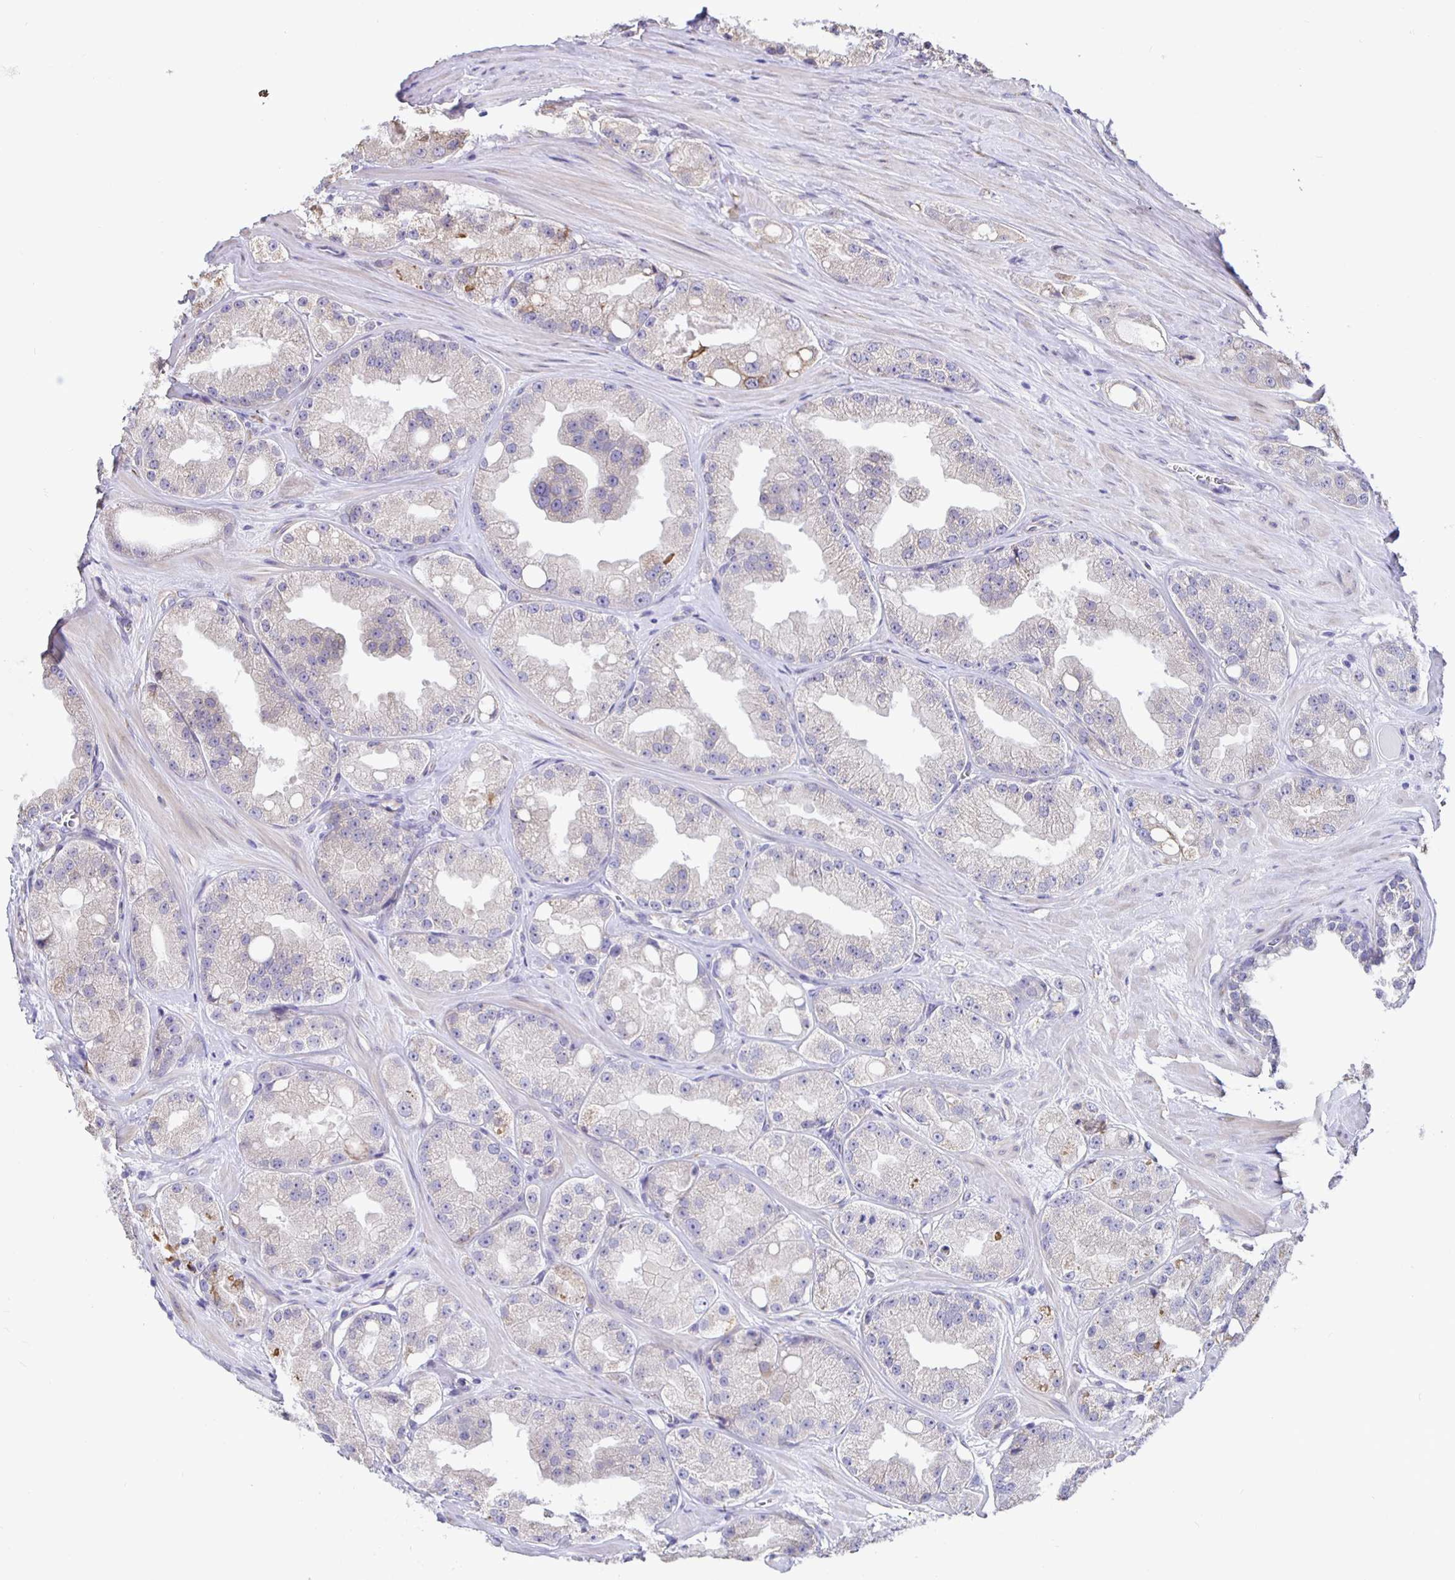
{"staining": {"intensity": "negative", "quantity": "none", "location": "none"}, "tissue": "prostate cancer", "cell_type": "Tumor cells", "image_type": "cancer", "snomed": [{"axis": "morphology", "description": "Adenocarcinoma, High grade"}, {"axis": "topography", "description": "Prostate"}], "caption": "A micrograph of prostate cancer stained for a protein demonstrates no brown staining in tumor cells.", "gene": "DNAI2", "patient": {"sex": "male", "age": 66}}